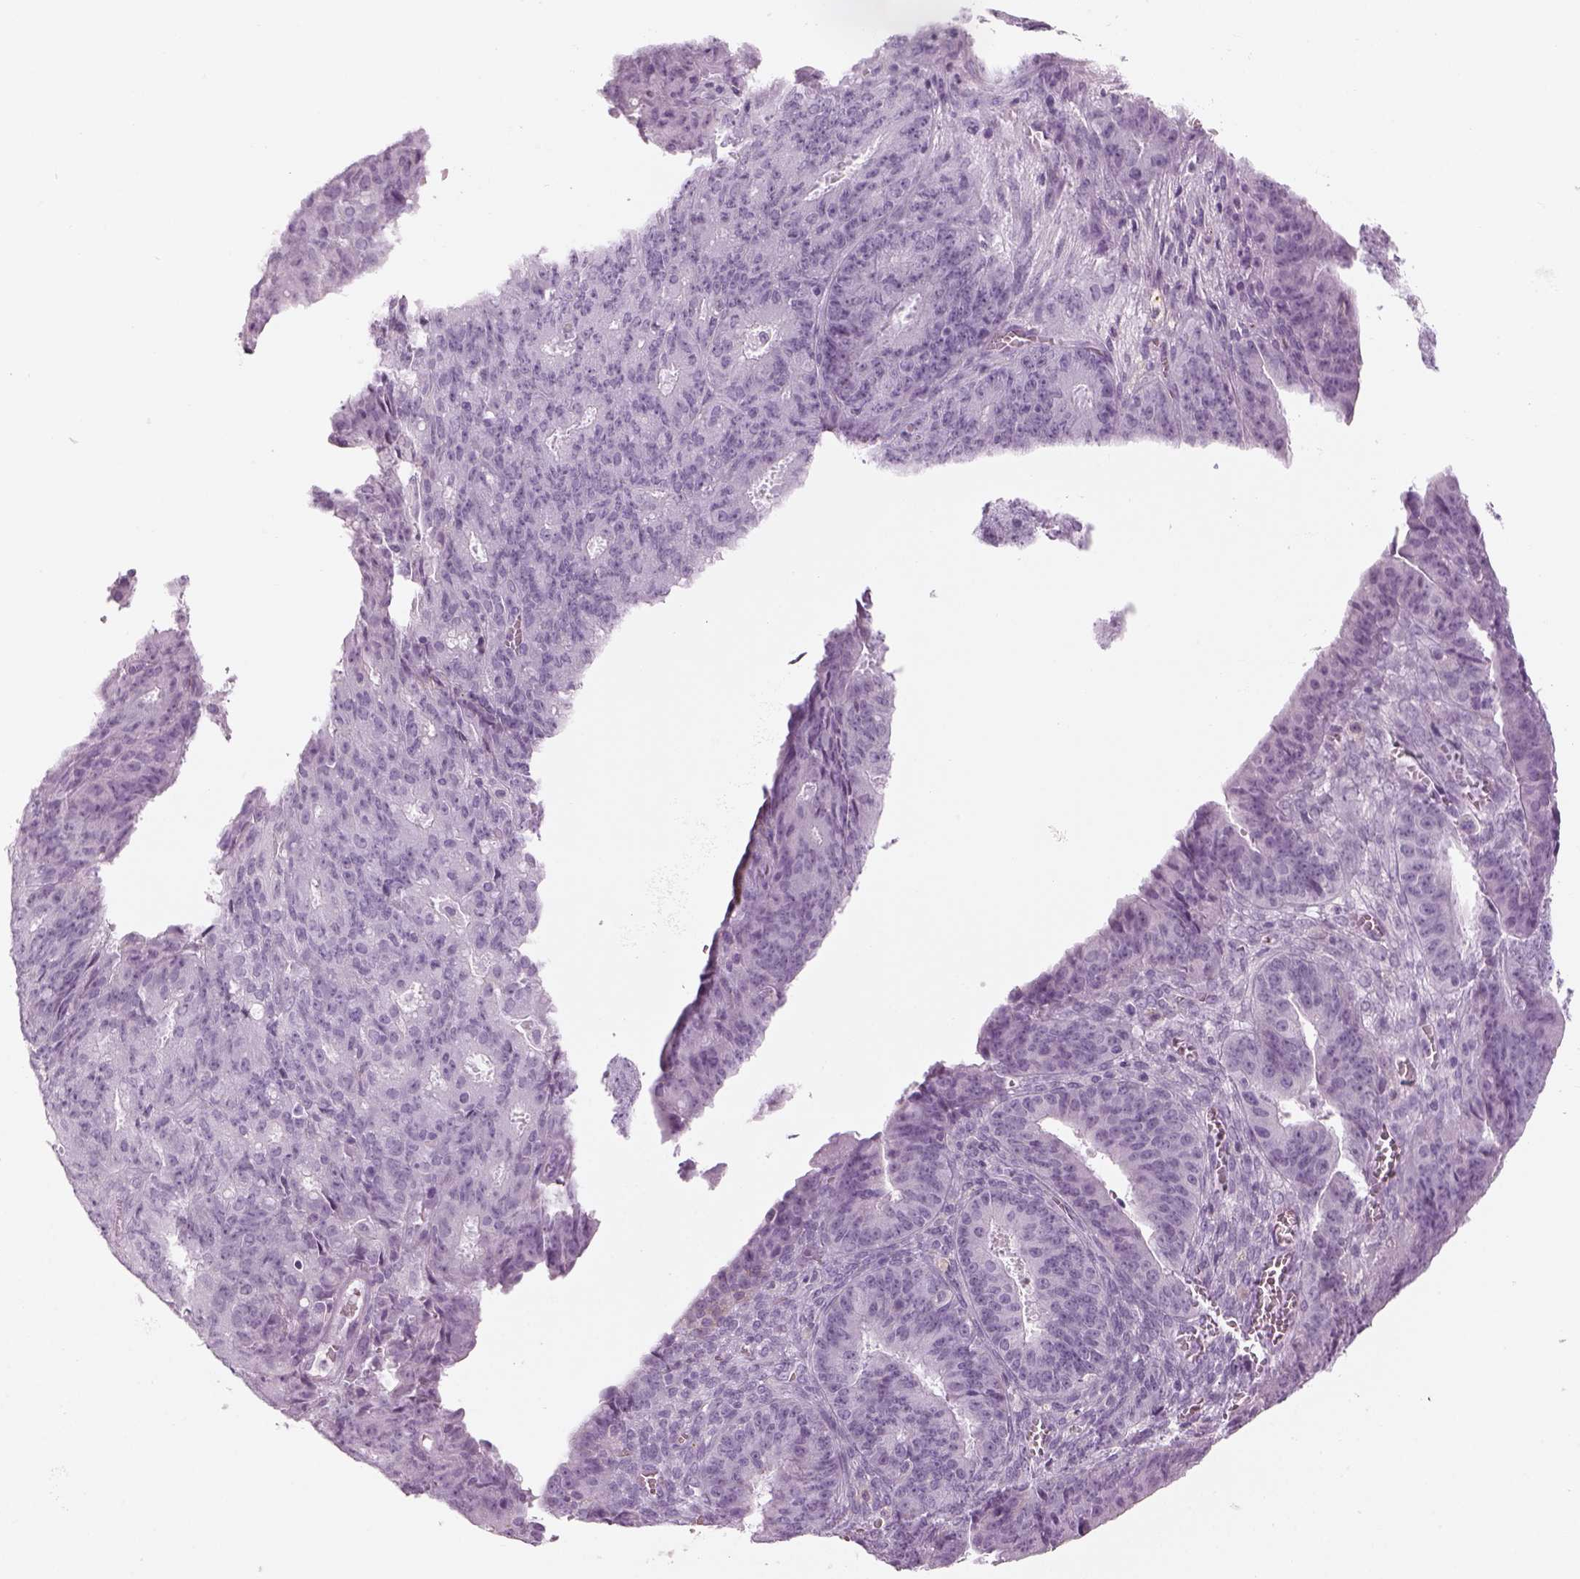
{"staining": {"intensity": "negative", "quantity": "none", "location": "none"}, "tissue": "ovarian cancer", "cell_type": "Tumor cells", "image_type": "cancer", "snomed": [{"axis": "morphology", "description": "Carcinoma, endometroid"}, {"axis": "topography", "description": "Ovary"}], "caption": "Ovarian cancer (endometroid carcinoma) stained for a protein using immunohistochemistry exhibits no staining tumor cells.", "gene": "SAG", "patient": {"sex": "female", "age": 42}}